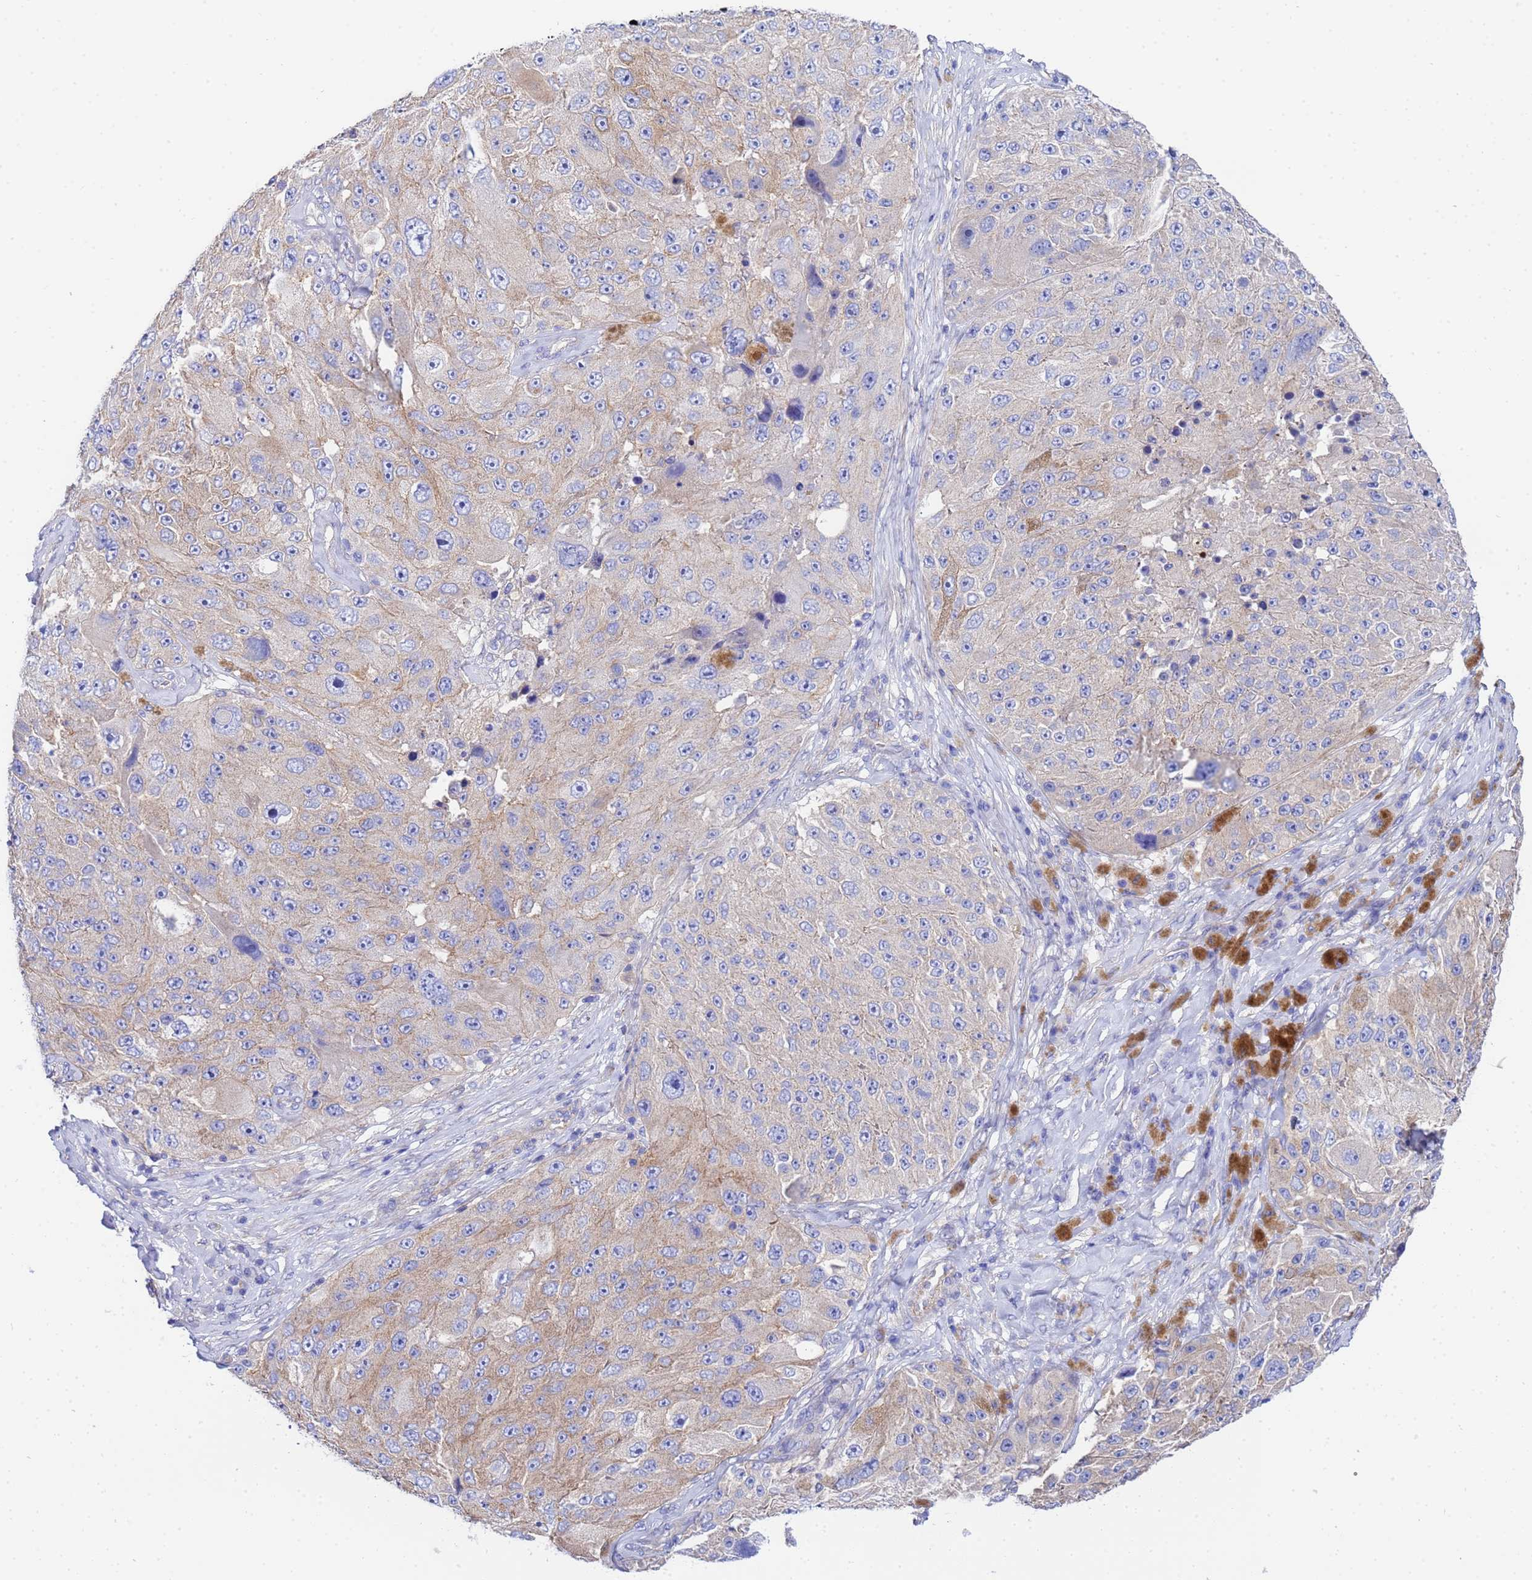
{"staining": {"intensity": "weak", "quantity": "<25%", "location": "cytoplasmic/membranous"}, "tissue": "melanoma", "cell_type": "Tumor cells", "image_type": "cancer", "snomed": [{"axis": "morphology", "description": "Malignant melanoma, Metastatic site"}, {"axis": "topography", "description": "Lymph node"}], "caption": "This micrograph is of melanoma stained with immunohistochemistry (IHC) to label a protein in brown with the nuclei are counter-stained blue. There is no positivity in tumor cells. Brightfield microscopy of immunohistochemistry (IHC) stained with DAB (3,3'-diaminobenzidine) (brown) and hematoxylin (blue), captured at high magnification.", "gene": "RAB39B", "patient": {"sex": "male", "age": 62}}